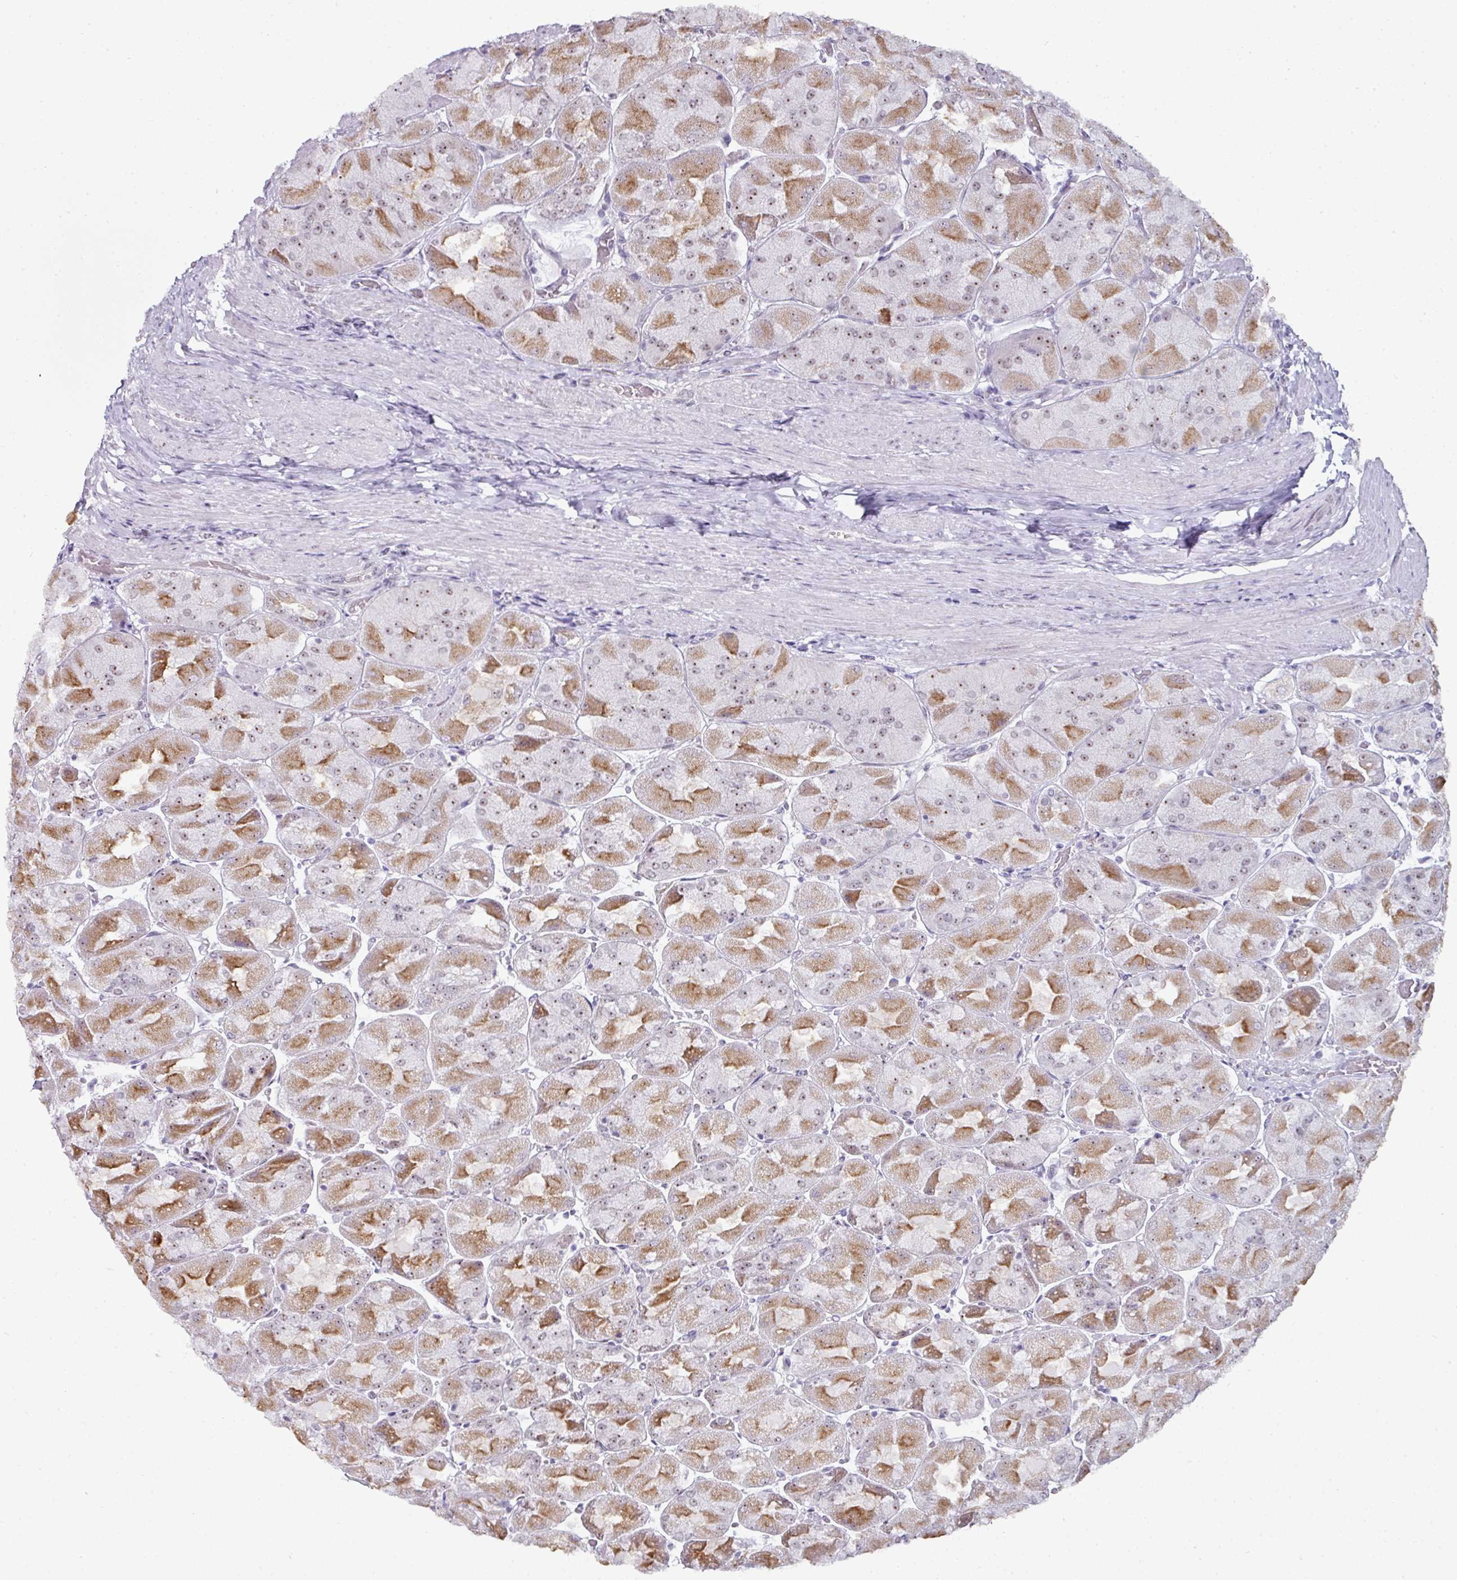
{"staining": {"intensity": "moderate", "quantity": "25%-75%", "location": "cytoplasmic/membranous,nuclear"}, "tissue": "stomach", "cell_type": "Glandular cells", "image_type": "normal", "snomed": [{"axis": "morphology", "description": "Normal tissue, NOS"}, {"axis": "topography", "description": "Stomach"}], "caption": "Immunohistochemical staining of normal human stomach reveals moderate cytoplasmic/membranous,nuclear protein staining in about 25%-75% of glandular cells. (Stains: DAB in brown, nuclei in blue, Microscopy: brightfield microscopy at high magnification).", "gene": "NACC2", "patient": {"sex": "female", "age": 61}}